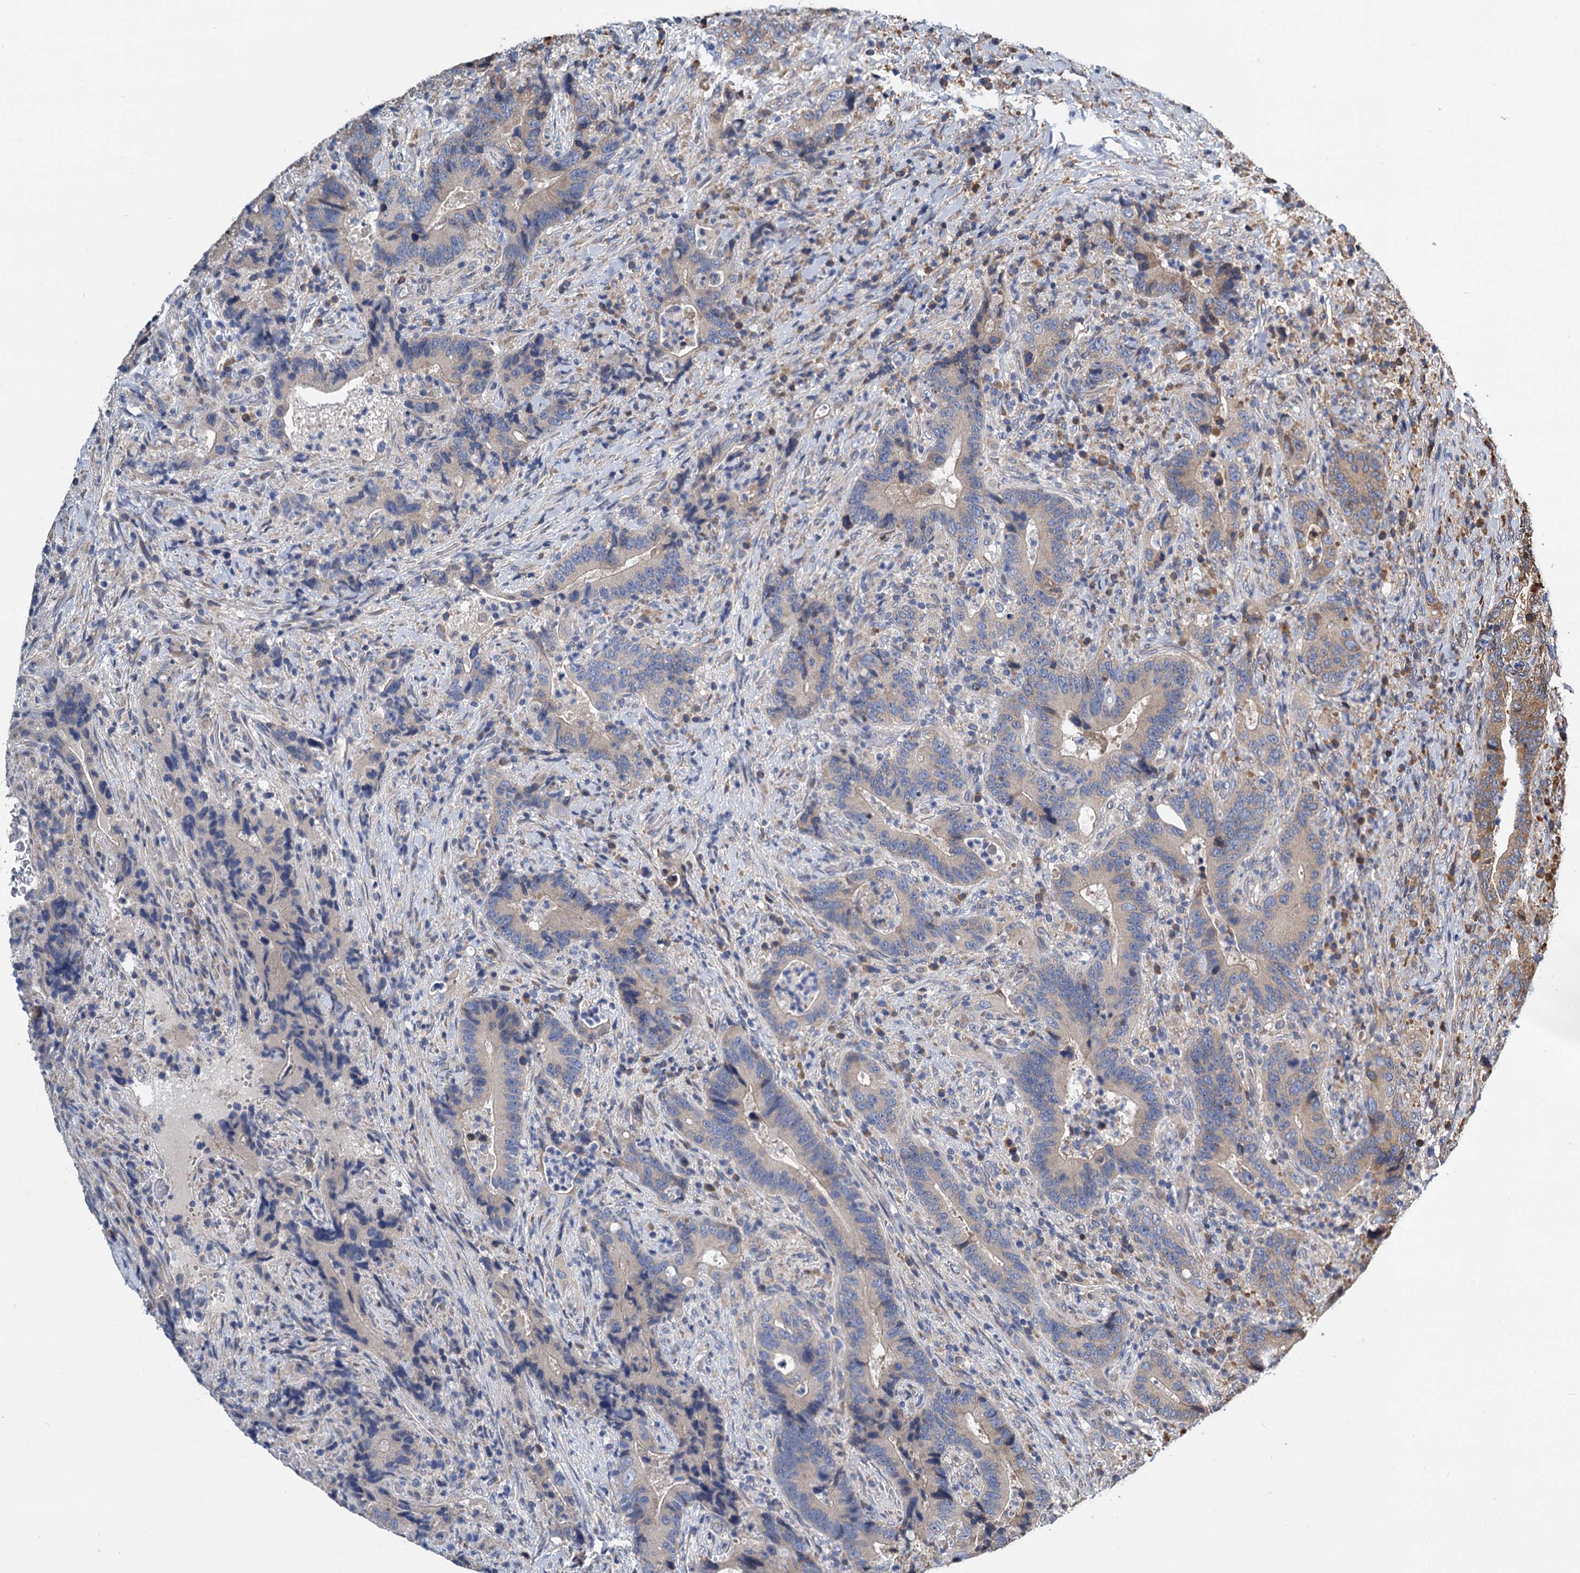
{"staining": {"intensity": "moderate", "quantity": "<25%", "location": "cytoplasmic/membranous"}, "tissue": "colorectal cancer", "cell_type": "Tumor cells", "image_type": "cancer", "snomed": [{"axis": "morphology", "description": "Adenocarcinoma, NOS"}, {"axis": "topography", "description": "Colon"}], "caption": "A brown stain labels moderate cytoplasmic/membranous positivity of a protein in adenocarcinoma (colorectal) tumor cells.", "gene": "LINS1", "patient": {"sex": "female", "age": 75}}